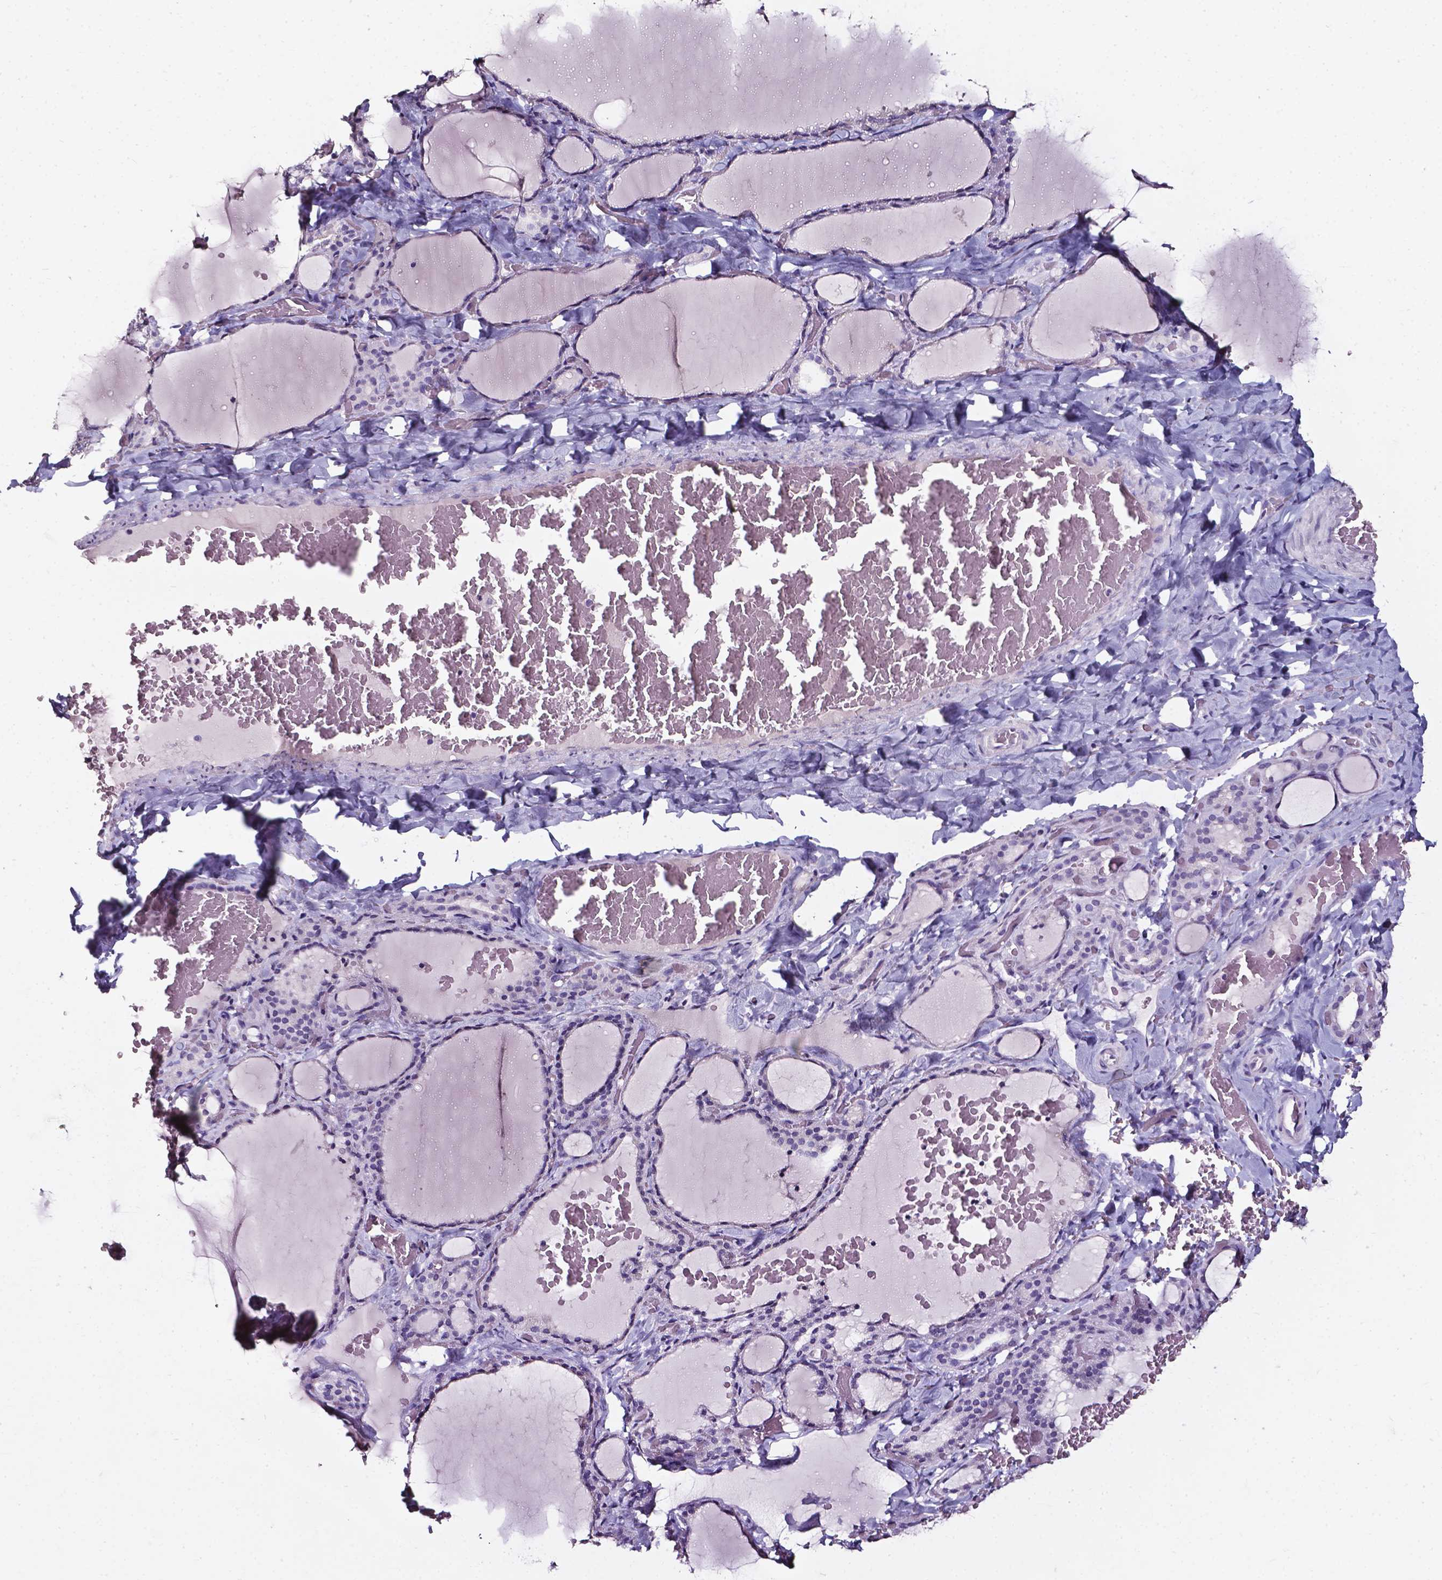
{"staining": {"intensity": "negative", "quantity": "none", "location": "none"}, "tissue": "thyroid gland", "cell_type": "Glandular cells", "image_type": "normal", "snomed": [{"axis": "morphology", "description": "Normal tissue, NOS"}, {"axis": "topography", "description": "Thyroid gland"}], "caption": "Immunohistochemical staining of normal thyroid gland shows no significant positivity in glandular cells.", "gene": "DEFA5", "patient": {"sex": "female", "age": 22}}